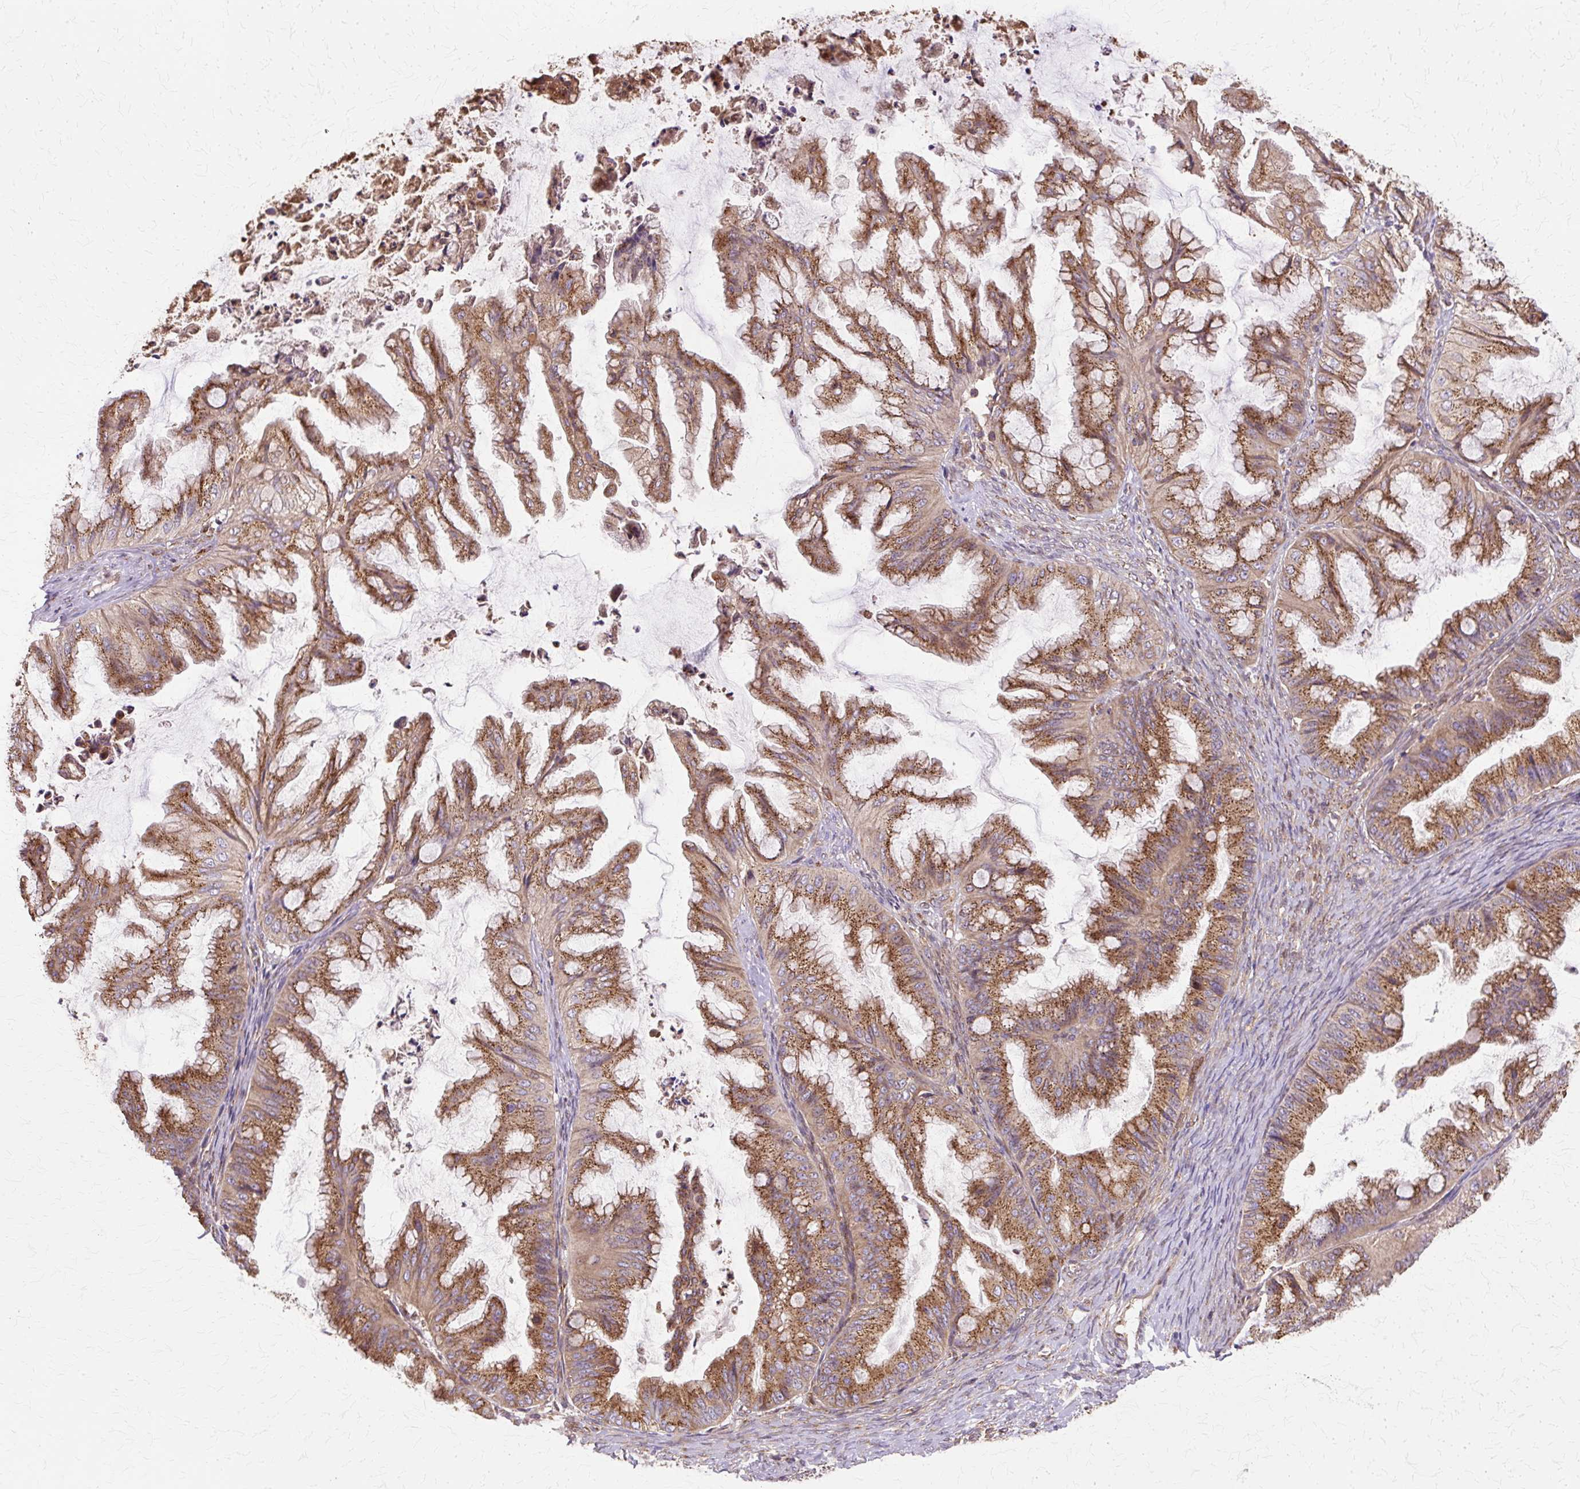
{"staining": {"intensity": "moderate", "quantity": ">75%", "location": "cytoplasmic/membranous"}, "tissue": "ovarian cancer", "cell_type": "Tumor cells", "image_type": "cancer", "snomed": [{"axis": "morphology", "description": "Cystadenocarcinoma, mucinous, NOS"}, {"axis": "topography", "description": "Ovary"}], "caption": "The micrograph reveals immunohistochemical staining of ovarian cancer (mucinous cystadenocarcinoma). There is moderate cytoplasmic/membranous expression is present in about >75% of tumor cells.", "gene": "COPB1", "patient": {"sex": "female", "age": 35}}